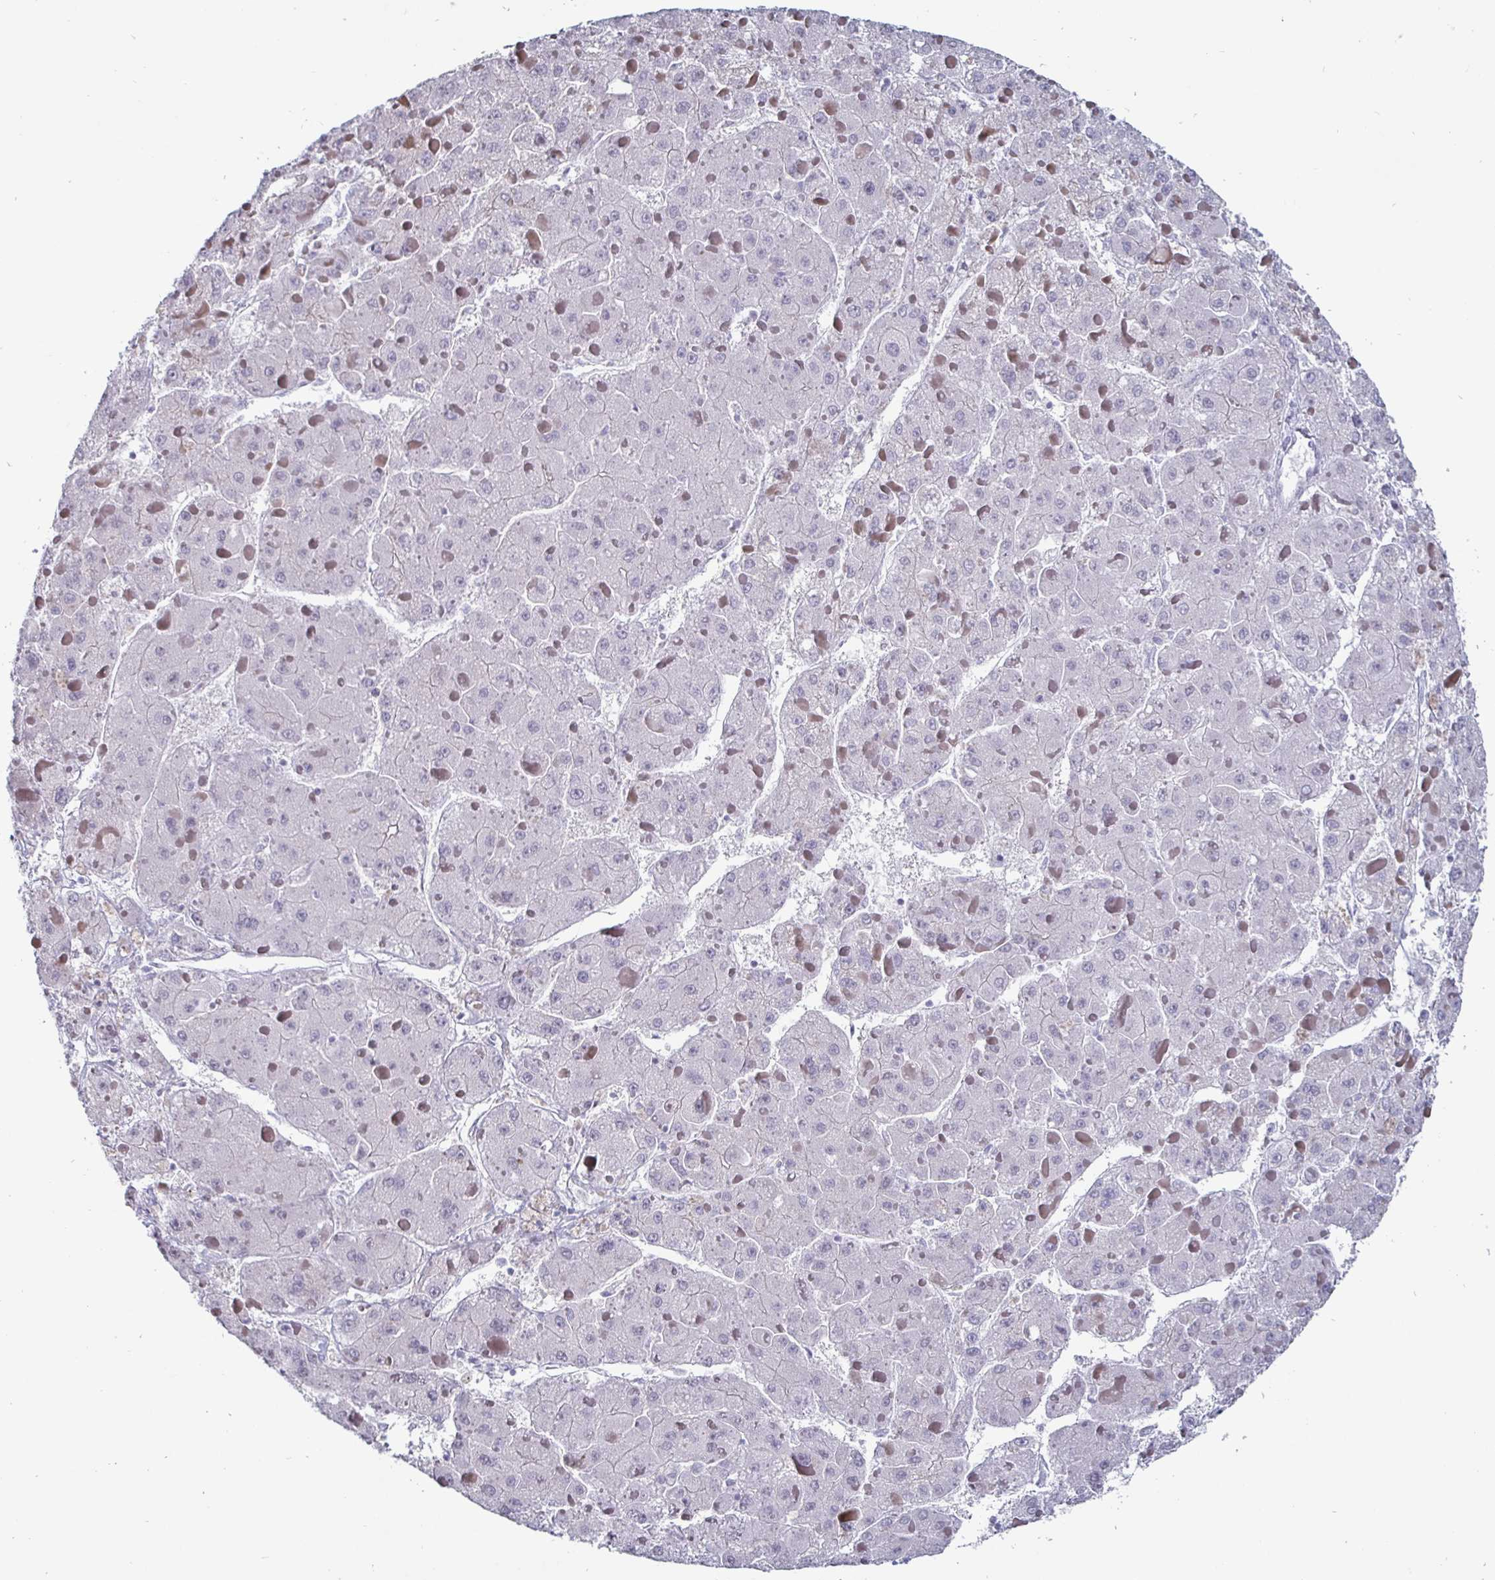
{"staining": {"intensity": "negative", "quantity": "none", "location": "none"}, "tissue": "liver cancer", "cell_type": "Tumor cells", "image_type": "cancer", "snomed": [{"axis": "morphology", "description": "Carcinoma, Hepatocellular, NOS"}, {"axis": "topography", "description": "Liver"}], "caption": "This is an immunohistochemistry (IHC) photomicrograph of liver hepatocellular carcinoma. There is no positivity in tumor cells.", "gene": "OOSP2", "patient": {"sex": "female", "age": 73}}